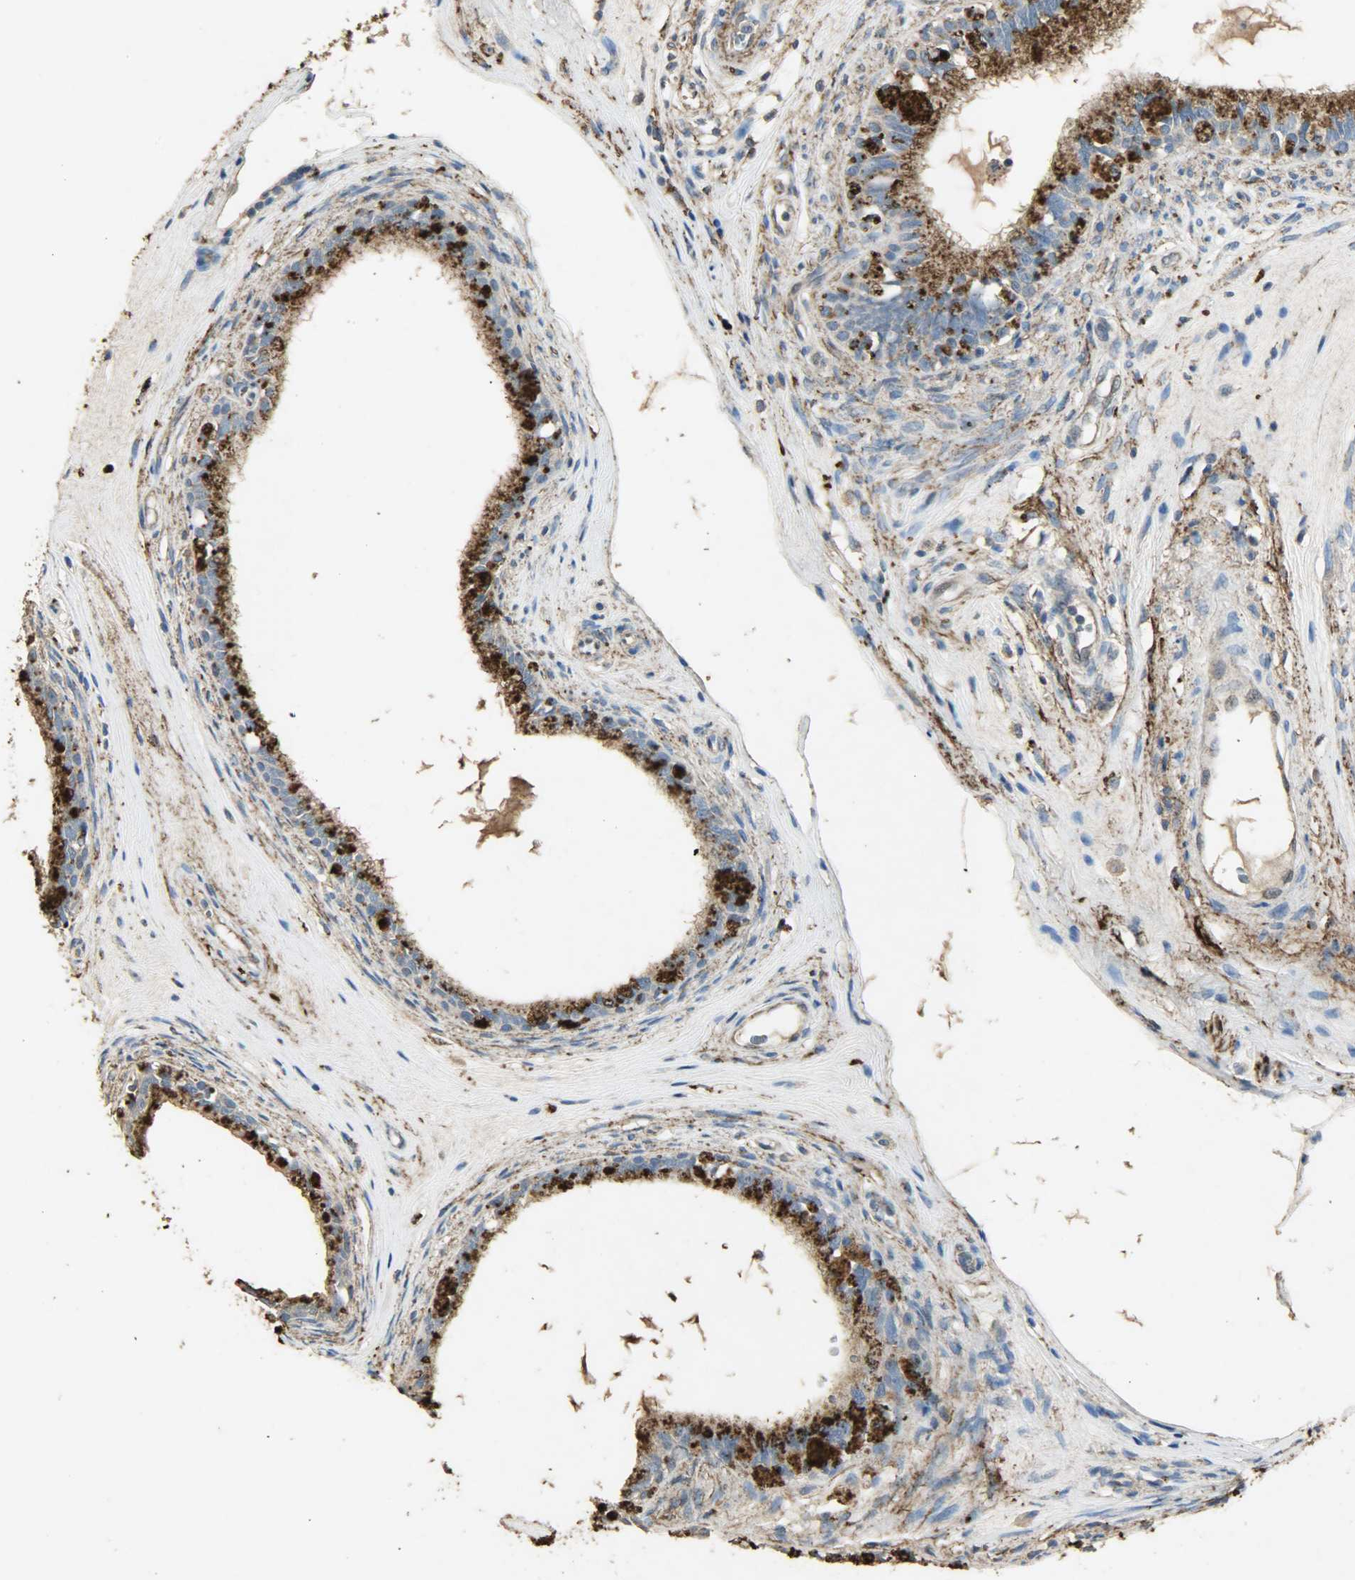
{"staining": {"intensity": "moderate", "quantity": "25%-75%", "location": "cytoplasmic/membranous"}, "tissue": "epididymis", "cell_type": "Glandular cells", "image_type": "normal", "snomed": [{"axis": "morphology", "description": "Normal tissue, NOS"}, {"axis": "morphology", "description": "Inflammation, NOS"}, {"axis": "topography", "description": "Epididymis"}], "caption": "Immunohistochemistry (DAB (3,3'-diaminobenzidine)) staining of benign human epididymis displays moderate cytoplasmic/membranous protein expression in approximately 25%-75% of glandular cells. Immunohistochemistry stains the protein of interest in brown and the nuclei are stained blue.", "gene": "ASB9", "patient": {"sex": "male", "age": 84}}